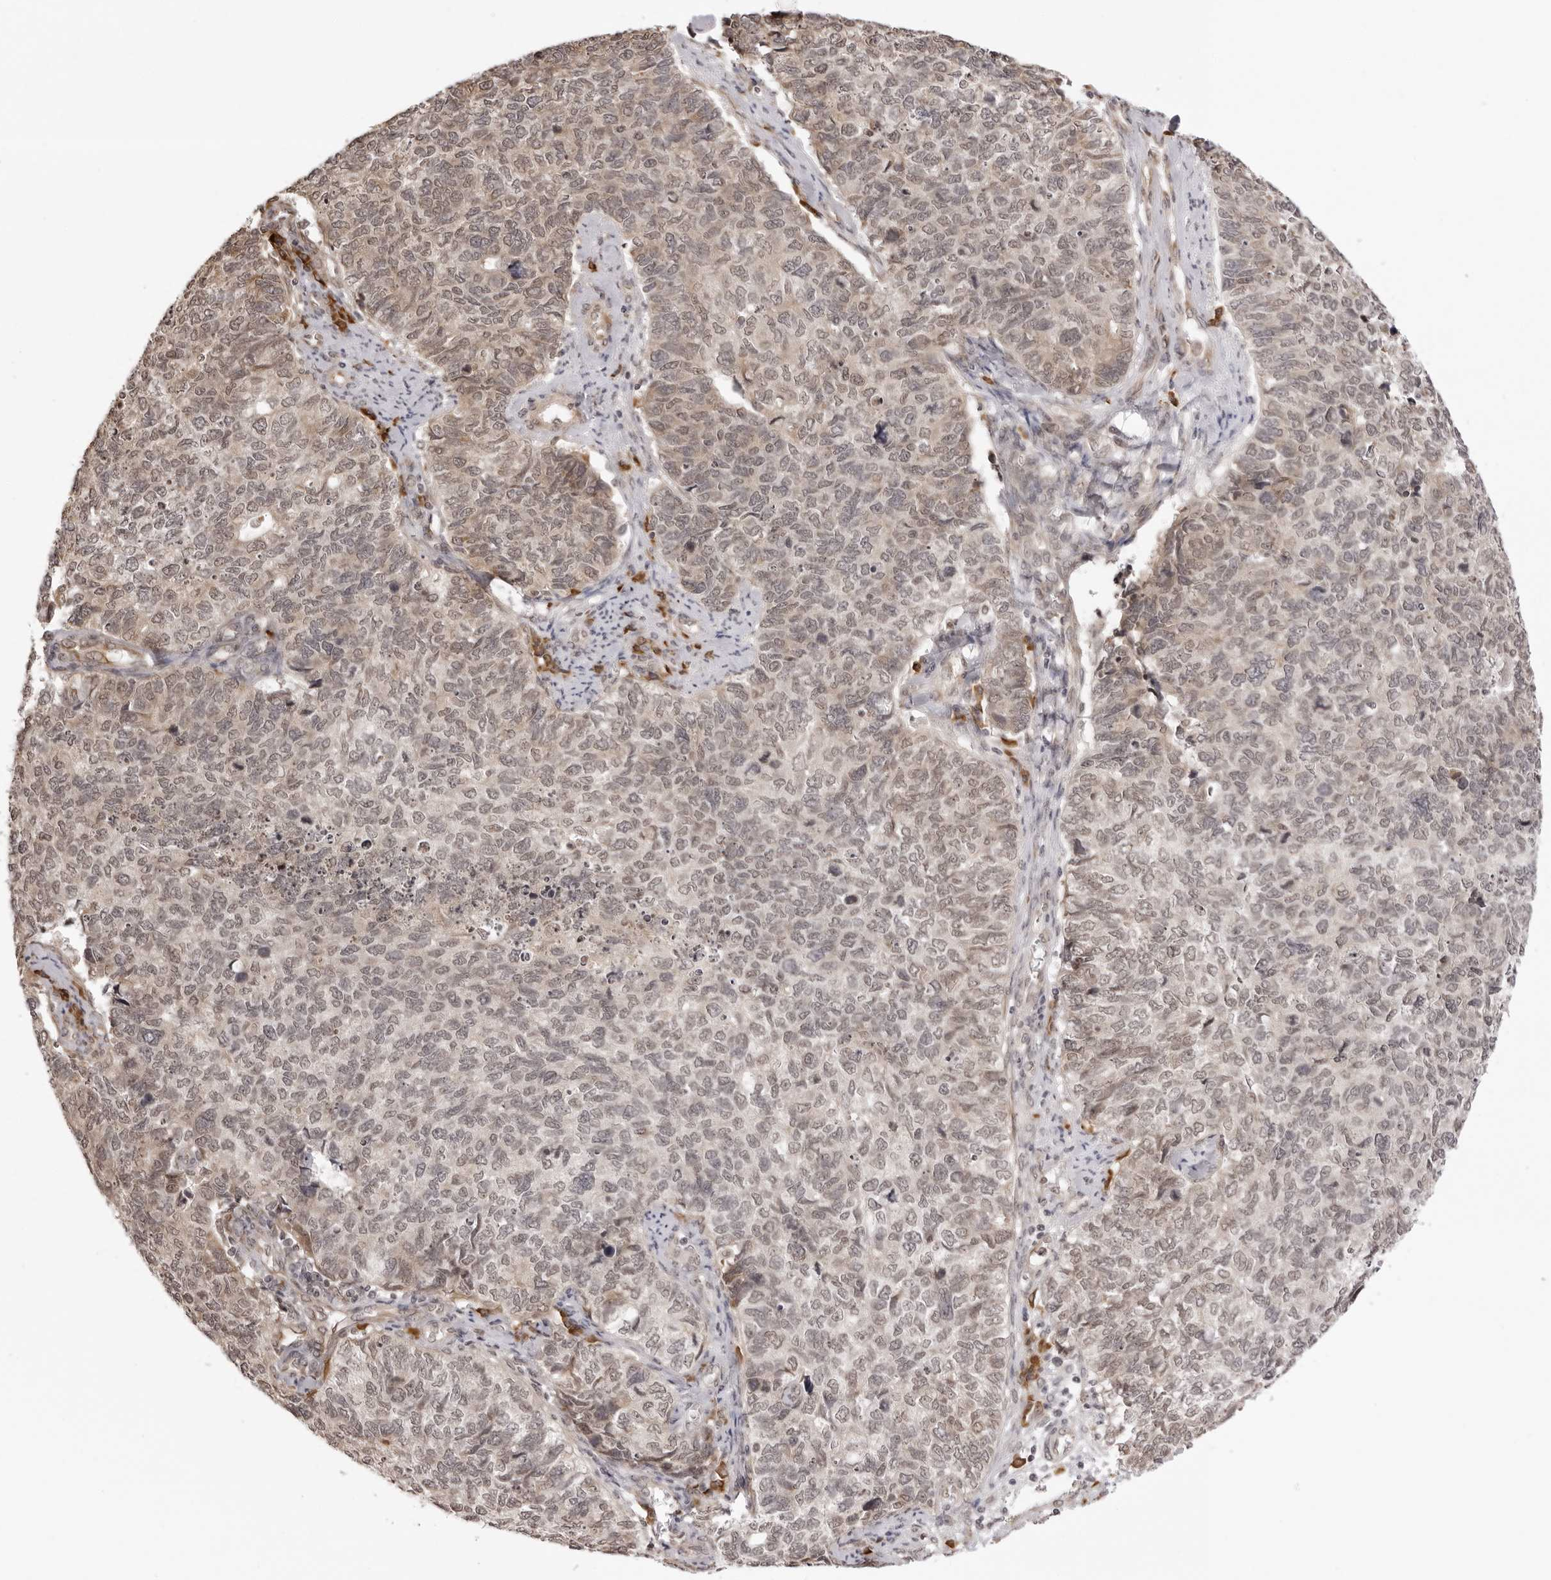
{"staining": {"intensity": "moderate", "quantity": "25%-75%", "location": "nuclear"}, "tissue": "cervical cancer", "cell_type": "Tumor cells", "image_type": "cancer", "snomed": [{"axis": "morphology", "description": "Squamous cell carcinoma, NOS"}, {"axis": "topography", "description": "Cervix"}], "caption": "Cervical cancer was stained to show a protein in brown. There is medium levels of moderate nuclear staining in approximately 25%-75% of tumor cells. (Stains: DAB (3,3'-diaminobenzidine) in brown, nuclei in blue, Microscopy: brightfield microscopy at high magnification).", "gene": "ZC3H11A", "patient": {"sex": "female", "age": 63}}